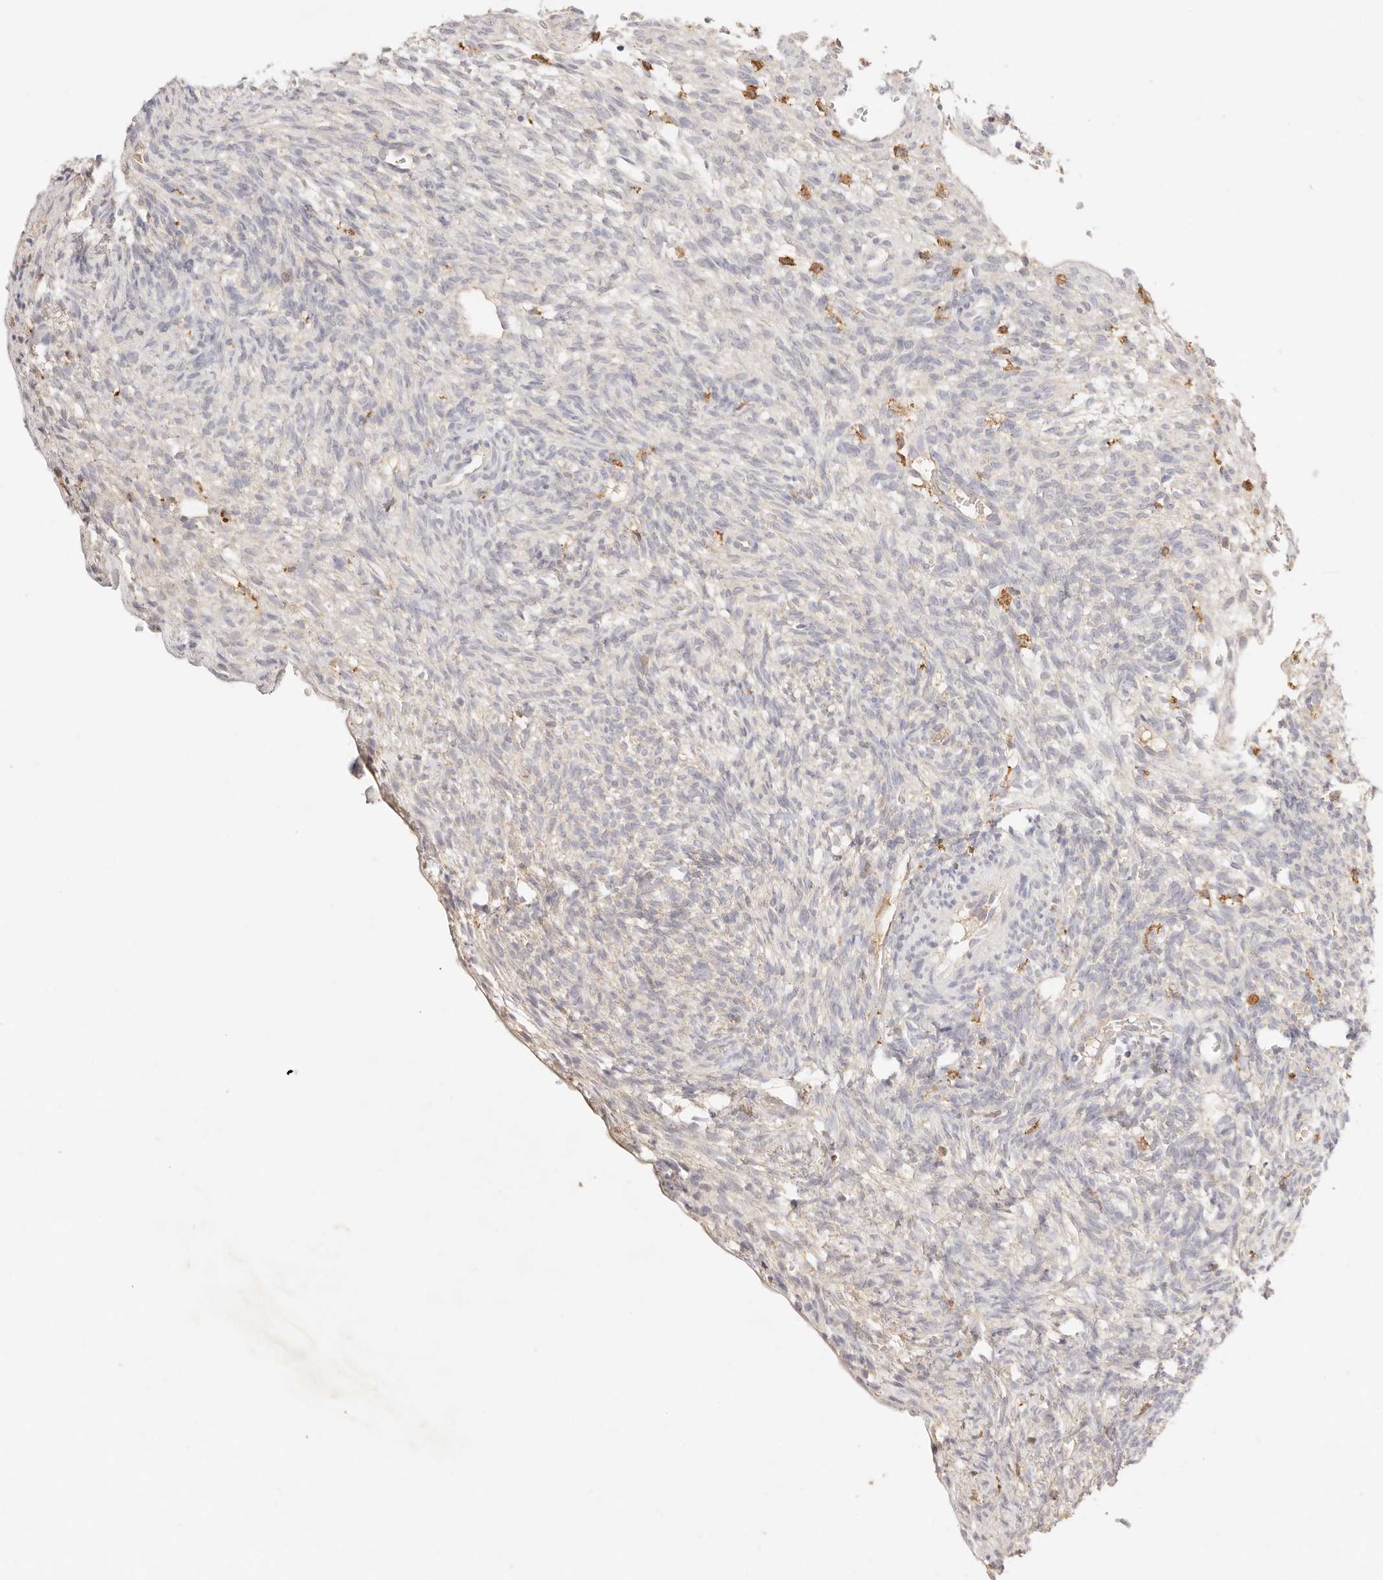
{"staining": {"intensity": "negative", "quantity": "none", "location": "none"}, "tissue": "ovary", "cell_type": "Ovarian stroma cells", "image_type": "normal", "snomed": [{"axis": "morphology", "description": "Normal tissue, NOS"}, {"axis": "topography", "description": "Ovary"}], "caption": "Photomicrograph shows no protein positivity in ovarian stroma cells of unremarkable ovary. The staining was performed using DAB to visualize the protein expression in brown, while the nuclei were stained in blue with hematoxylin (Magnification: 20x).", "gene": "HK2", "patient": {"sex": "female", "age": 34}}